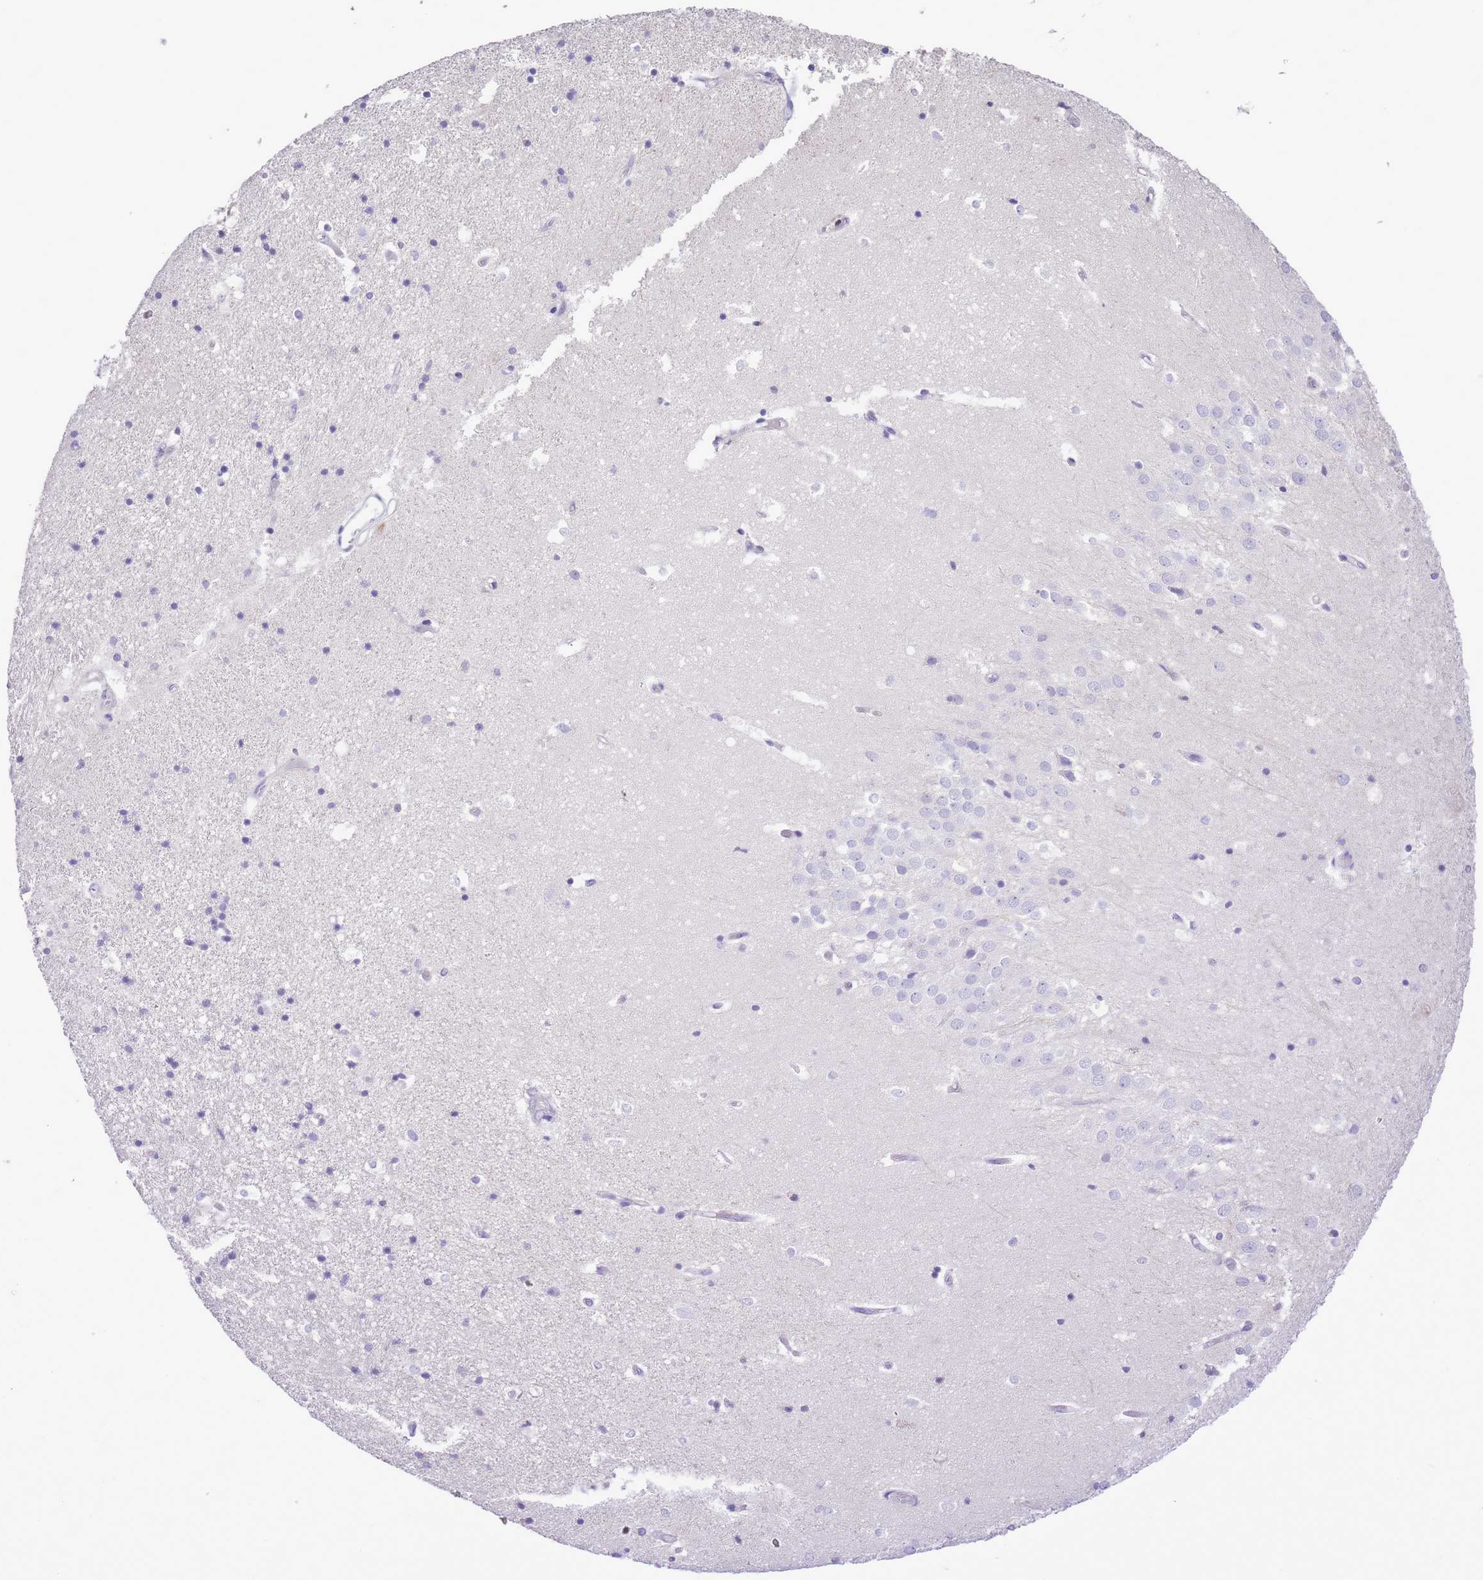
{"staining": {"intensity": "negative", "quantity": "none", "location": "none"}, "tissue": "hippocampus", "cell_type": "Glial cells", "image_type": "normal", "snomed": [{"axis": "morphology", "description": "Normal tissue, NOS"}, {"axis": "topography", "description": "Hippocampus"}], "caption": "Immunohistochemistry image of benign hippocampus: human hippocampus stained with DAB shows no significant protein expression in glial cells. (Stains: DAB IHC with hematoxylin counter stain, Microscopy: brightfield microscopy at high magnification).", "gene": "AAR2", "patient": {"sex": "female", "age": 52}}